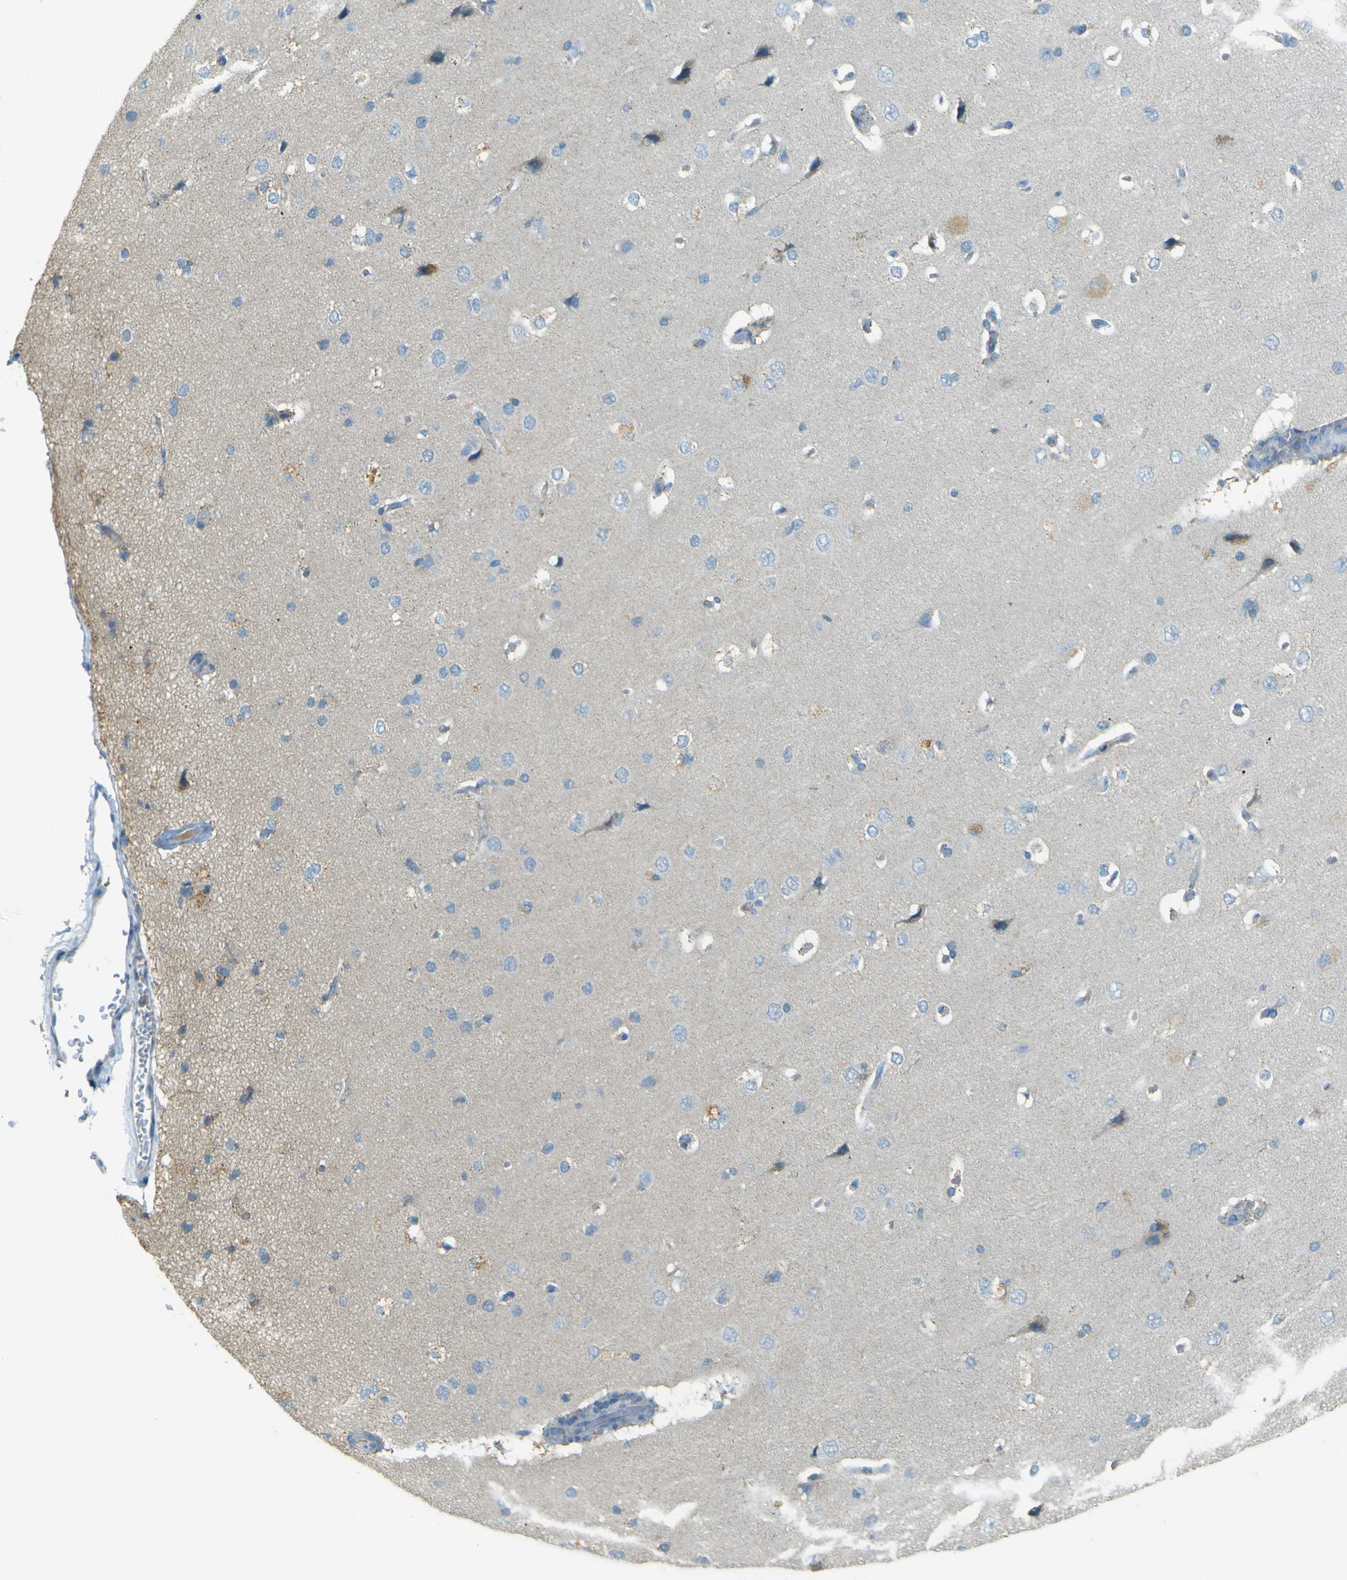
{"staining": {"intensity": "negative", "quantity": "none", "location": "none"}, "tissue": "cerebral cortex", "cell_type": "Endothelial cells", "image_type": "normal", "snomed": [{"axis": "morphology", "description": "Normal tissue, NOS"}, {"axis": "topography", "description": "Cerebral cortex"}], "caption": "The histopathology image demonstrates no staining of endothelial cells in benign cerebral cortex.", "gene": "FKTN", "patient": {"sex": "male", "age": 62}}